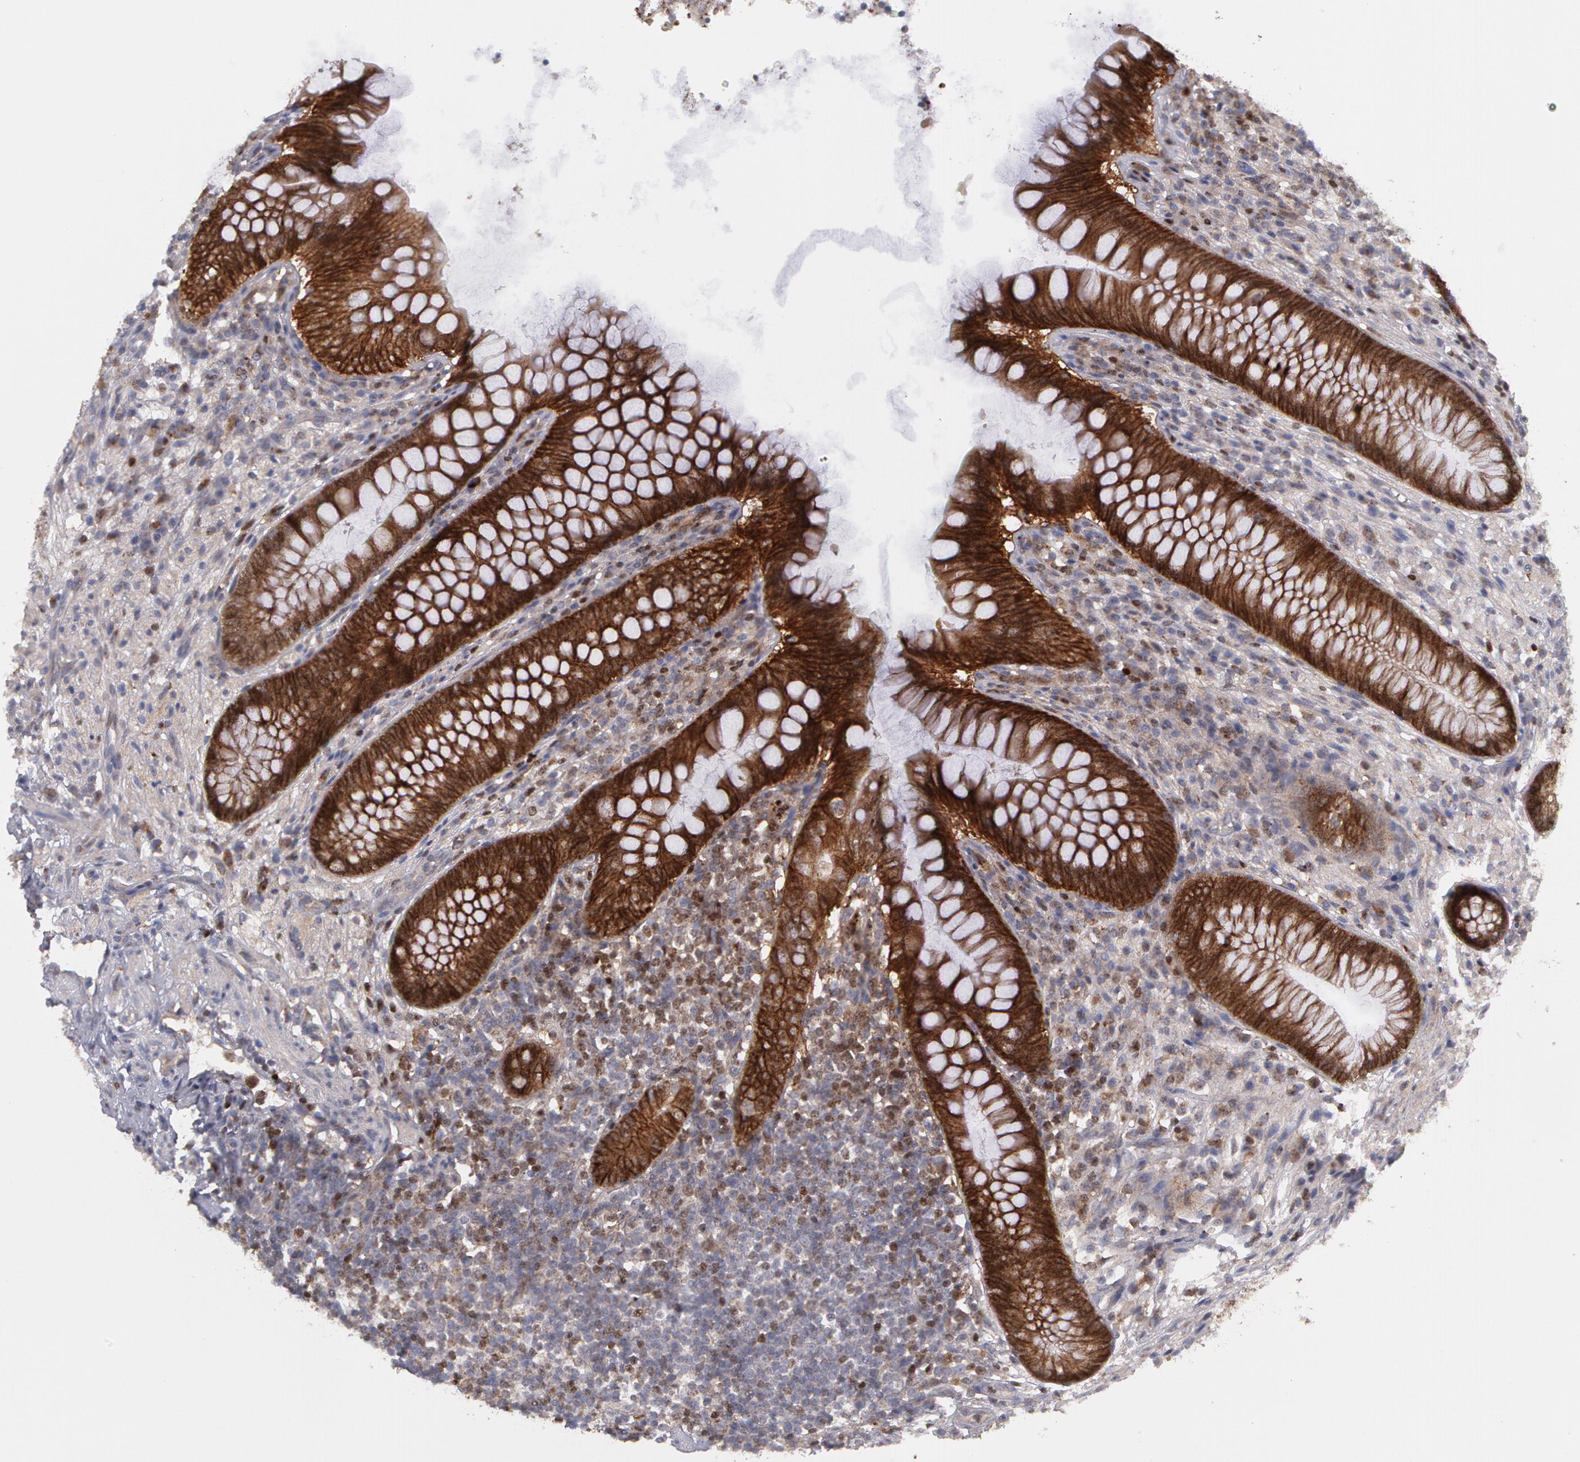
{"staining": {"intensity": "moderate", "quantity": ">75%", "location": "cytoplasmic/membranous"}, "tissue": "appendix", "cell_type": "Glandular cells", "image_type": "normal", "snomed": [{"axis": "morphology", "description": "Normal tissue, NOS"}, {"axis": "topography", "description": "Appendix"}], "caption": "Brown immunohistochemical staining in normal human appendix exhibits moderate cytoplasmic/membranous staining in approximately >75% of glandular cells. Using DAB (brown) and hematoxylin (blue) stains, captured at high magnification using brightfield microscopy.", "gene": "ERBB2", "patient": {"sex": "female", "age": 66}}